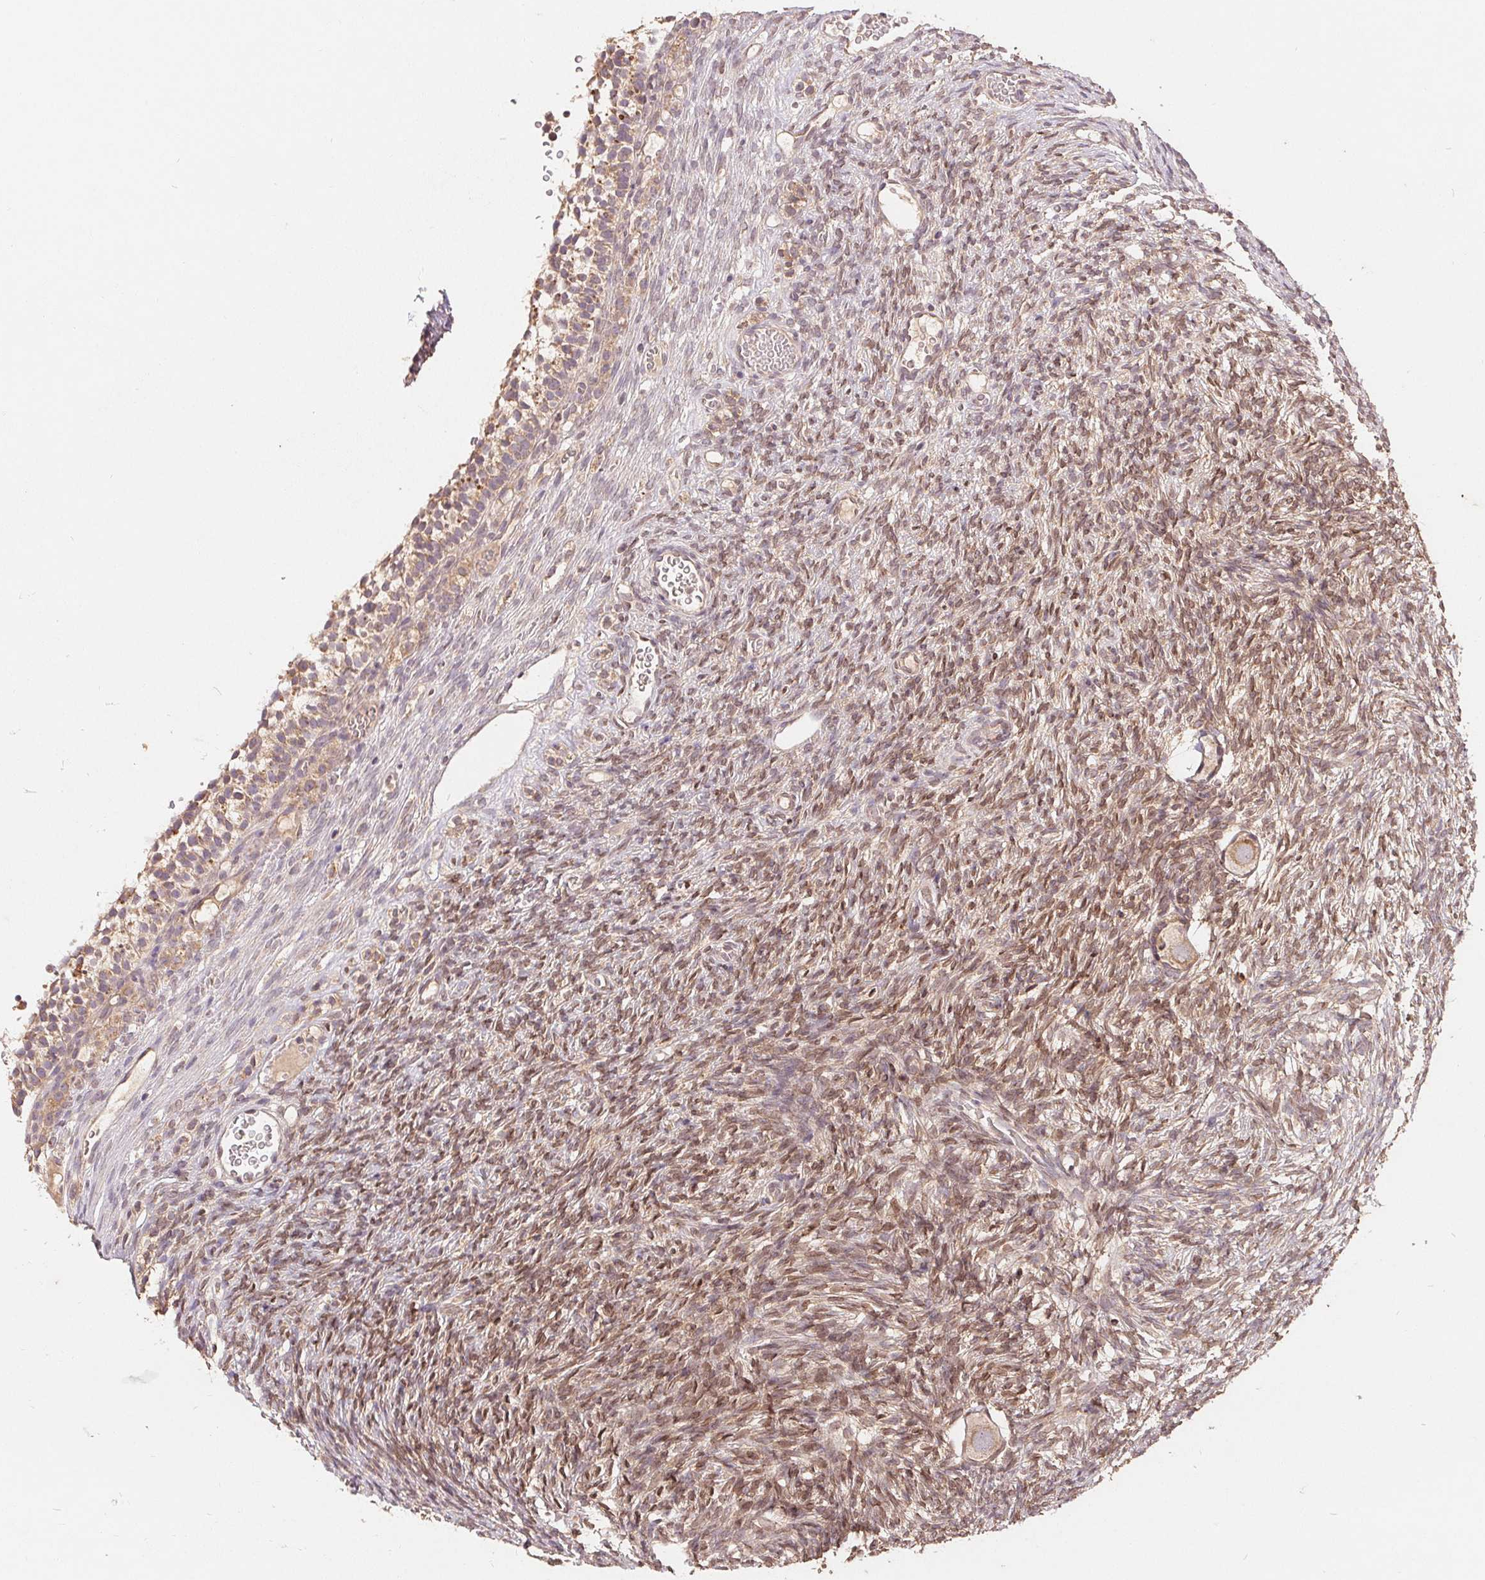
{"staining": {"intensity": "weak", "quantity": ">75%", "location": "cytoplasmic/membranous"}, "tissue": "ovary", "cell_type": "Follicle cells", "image_type": "normal", "snomed": [{"axis": "morphology", "description": "Normal tissue, NOS"}, {"axis": "topography", "description": "Ovary"}], "caption": "Immunohistochemistry (DAB (3,3'-diaminobenzidine)) staining of unremarkable ovary shows weak cytoplasmic/membranous protein positivity in about >75% of follicle cells.", "gene": "CDIPT", "patient": {"sex": "female", "age": 34}}